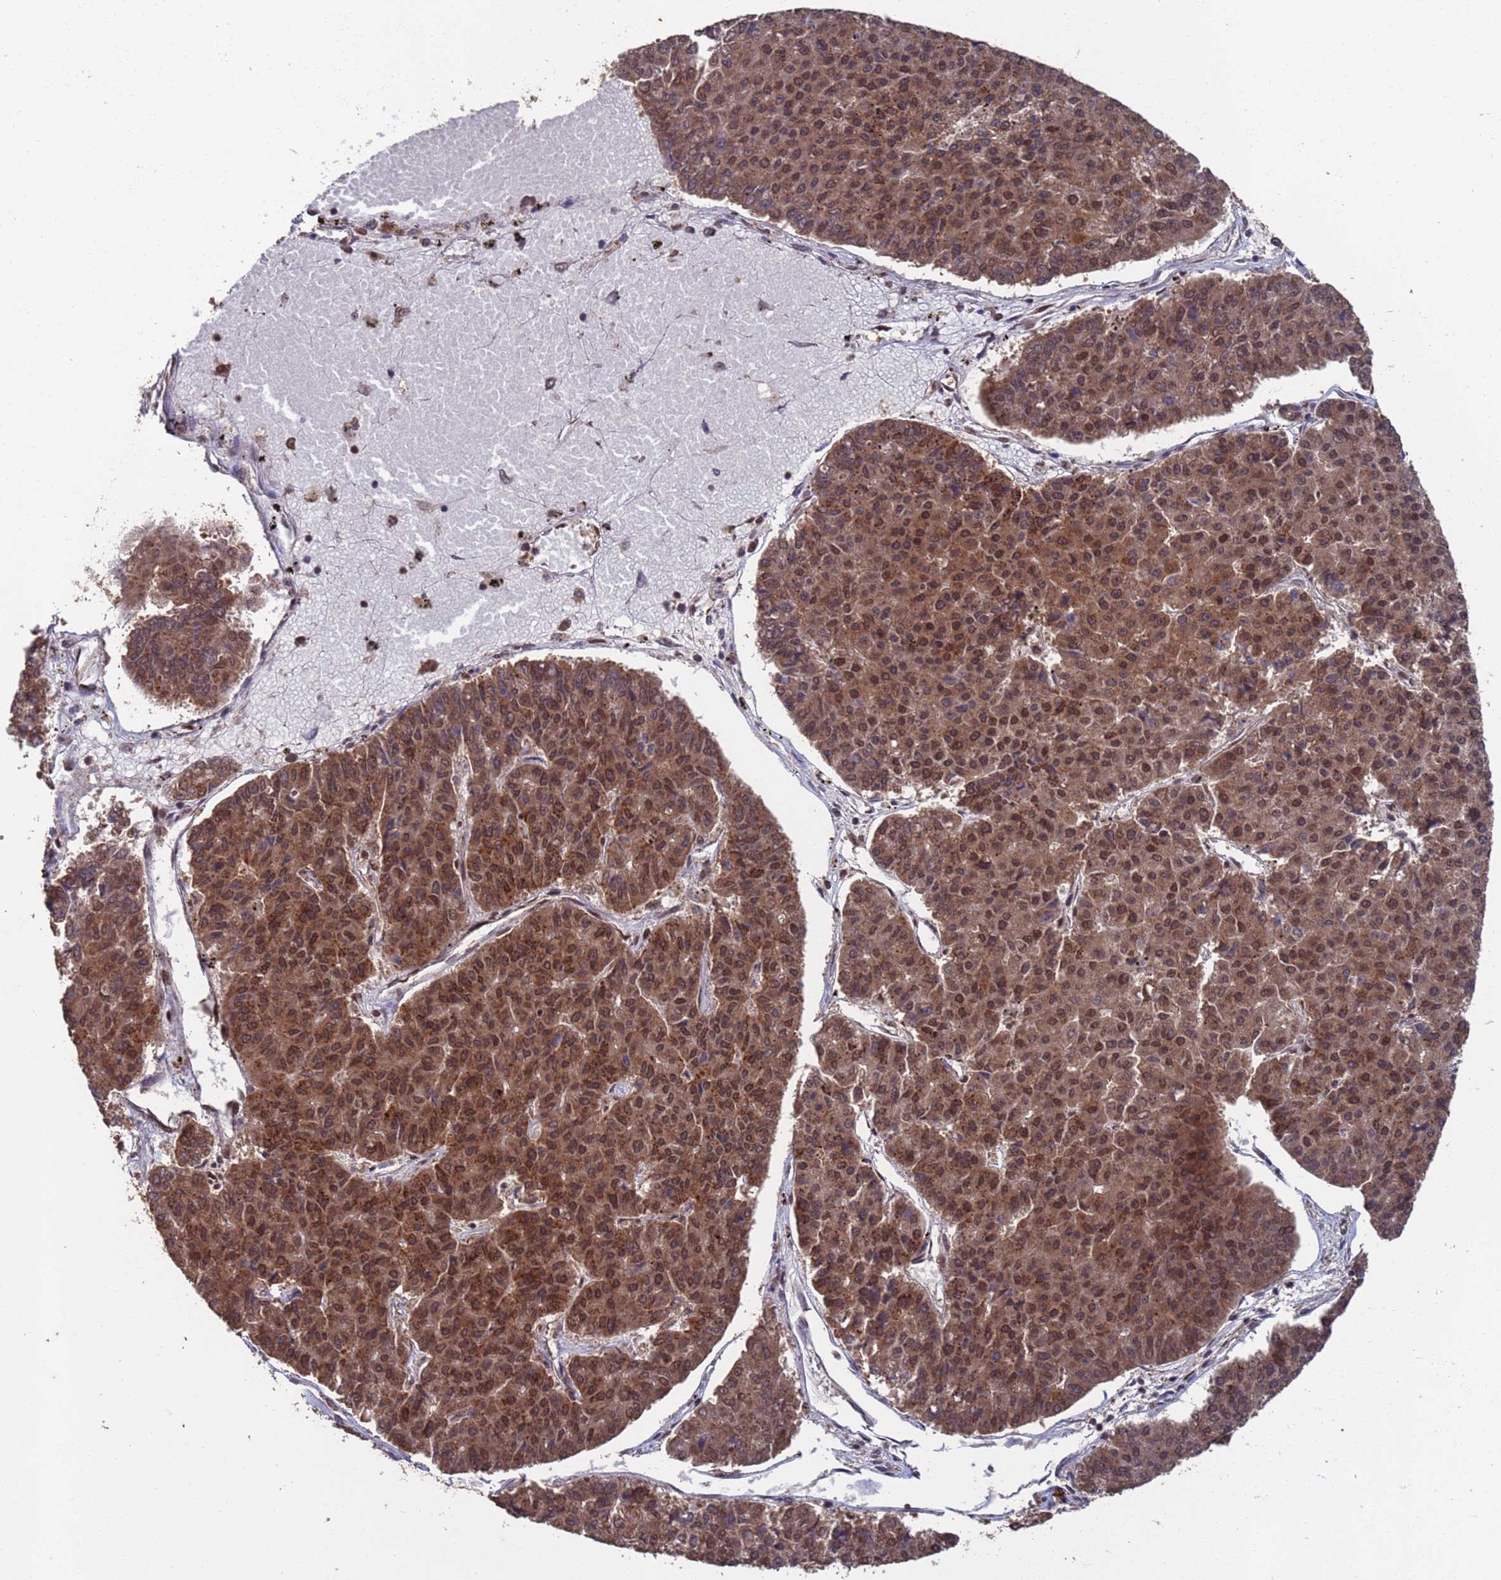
{"staining": {"intensity": "moderate", "quantity": ">75%", "location": "cytoplasmic/membranous"}, "tissue": "pancreatic cancer", "cell_type": "Tumor cells", "image_type": "cancer", "snomed": [{"axis": "morphology", "description": "Adenocarcinoma, NOS"}, {"axis": "topography", "description": "Pancreas"}], "caption": "DAB immunohistochemical staining of human pancreatic adenocarcinoma demonstrates moderate cytoplasmic/membranous protein positivity in about >75% of tumor cells.", "gene": "FUBP3", "patient": {"sex": "male", "age": 50}}